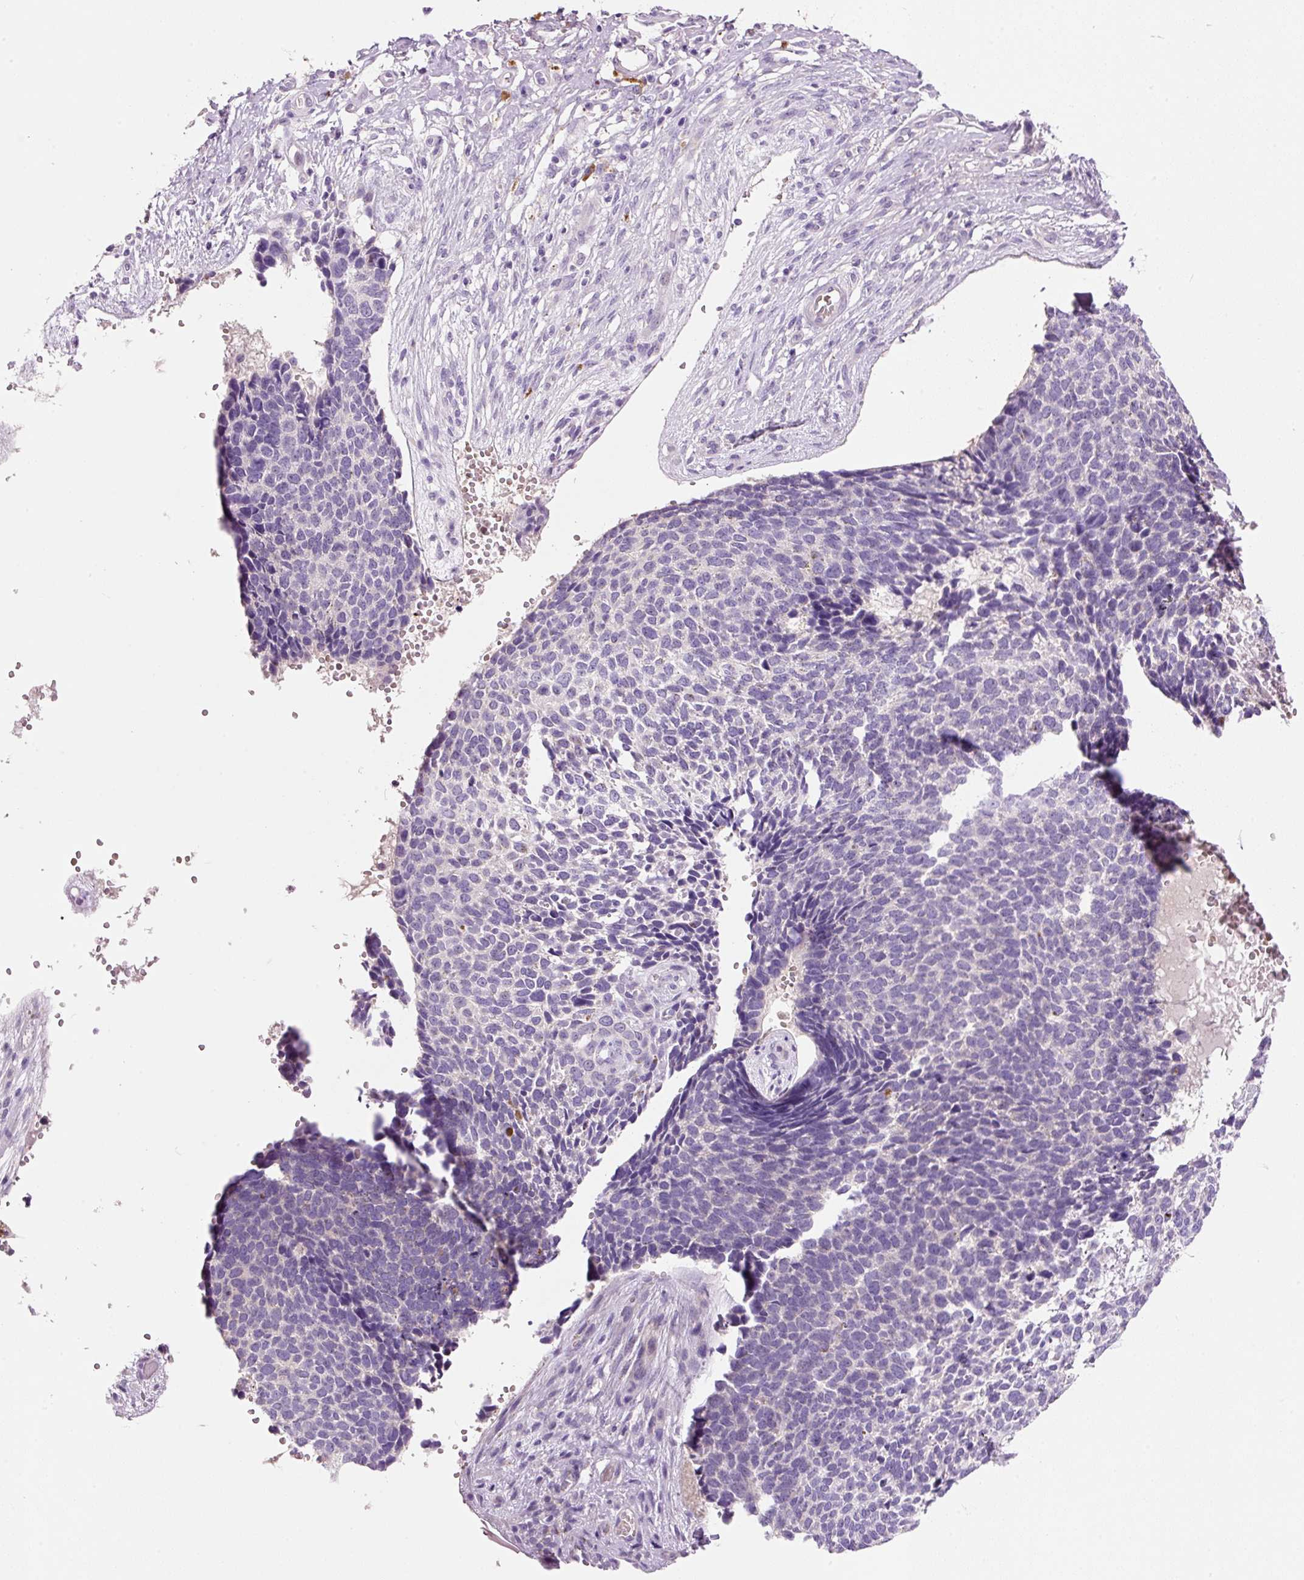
{"staining": {"intensity": "negative", "quantity": "none", "location": "none"}, "tissue": "skin cancer", "cell_type": "Tumor cells", "image_type": "cancer", "snomed": [{"axis": "morphology", "description": "Basal cell carcinoma"}, {"axis": "topography", "description": "Skin"}], "caption": "This is an immunohistochemistry histopathology image of basal cell carcinoma (skin). There is no positivity in tumor cells.", "gene": "TENT5C", "patient": {"sex": "female", "age": 84}}